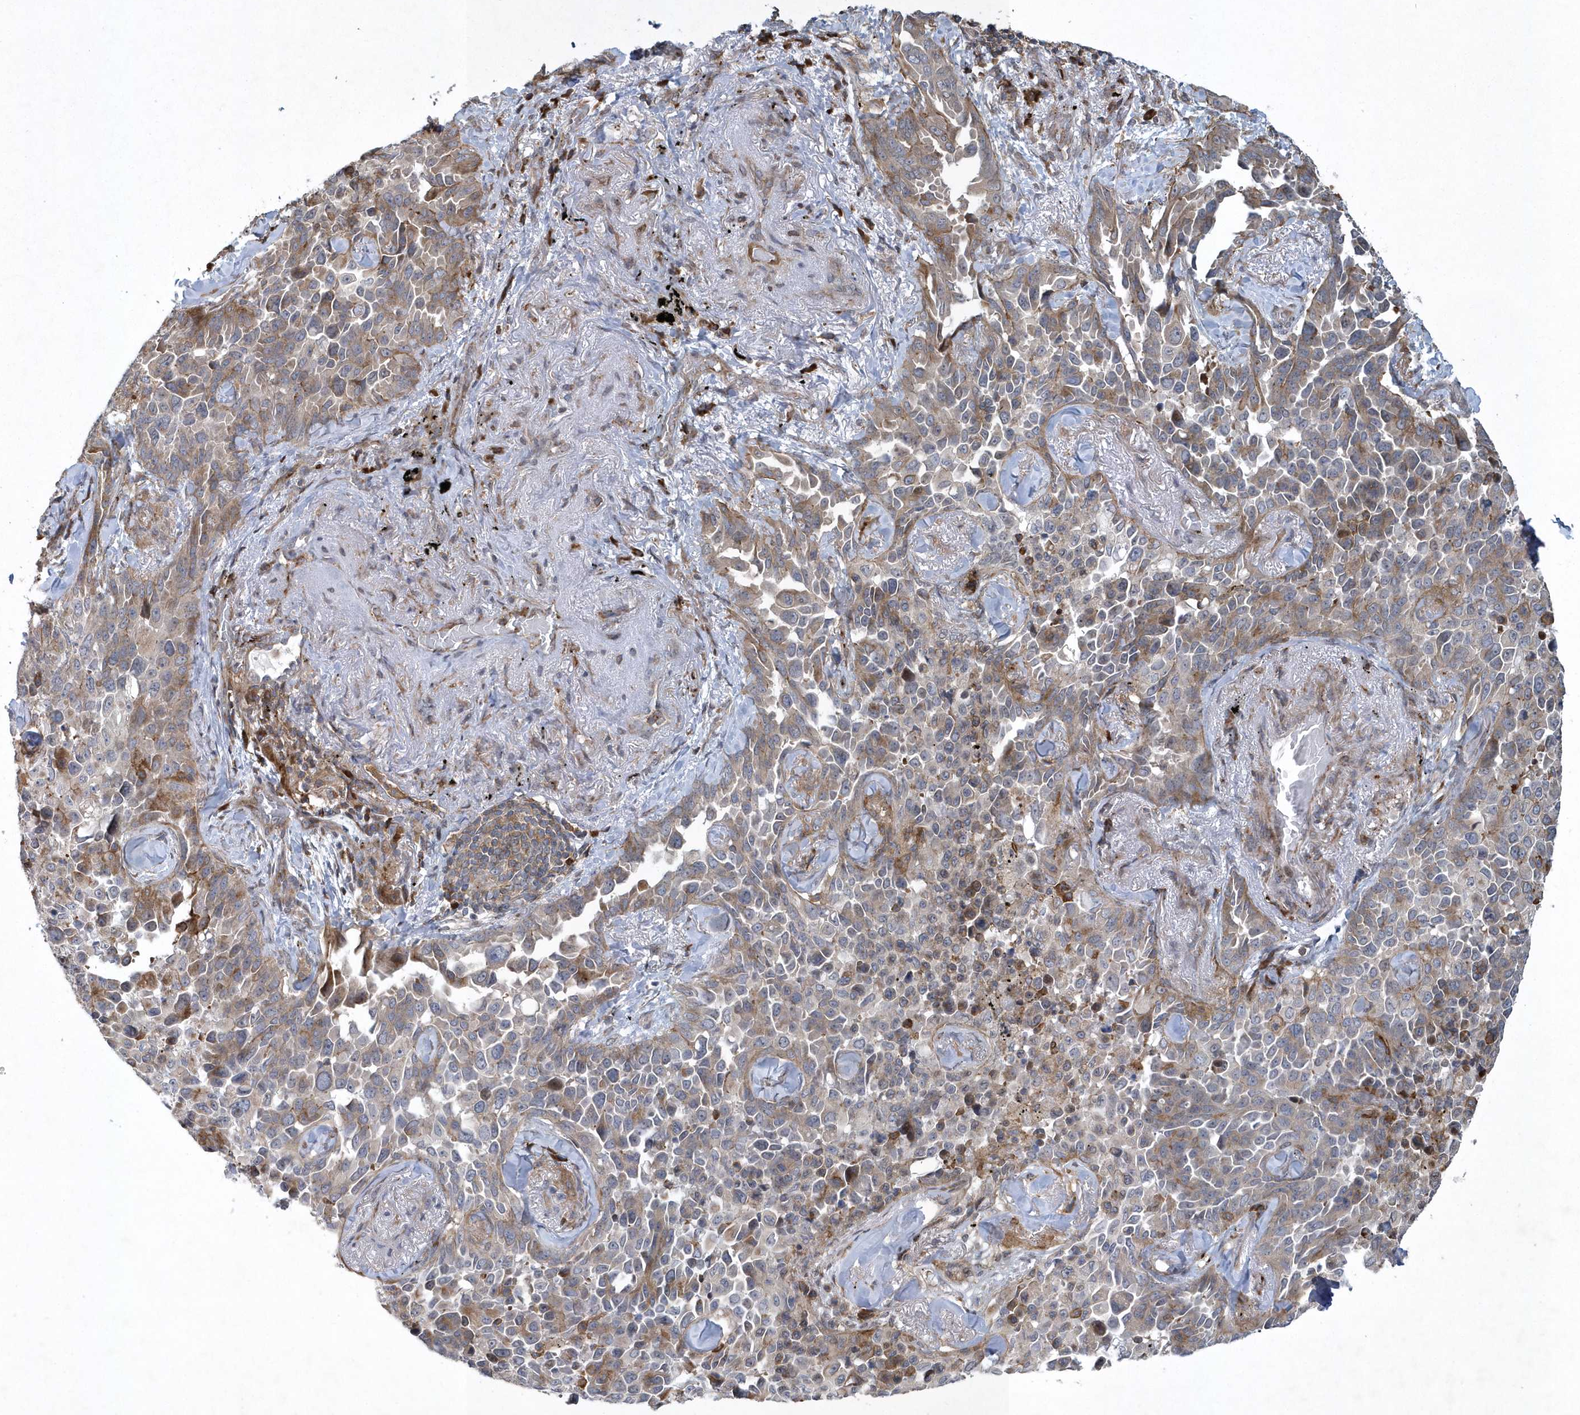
{"staining": {"intensity": "moderate", "quantity": "25%-75%", "location": "cytoplasmic/membranous"}, "tissue": "lung cancer", "cell_type": "Tumor cells", "image_type": "cancer", "snomed": [{"axis": "morphology", "description": "Adenocarcinoma, NOS"}, {"axis": "topography", "description": "Lung"}], "caption": "Immunohistochemistry (IHC) of human lung adenocarcinoma displays medium levels of moderate cytoplasmic/membranous staining in about 25%-75% of tumor cells.", "gene": "N4BP2", "patient": {"sex": "female", "age": 67}}